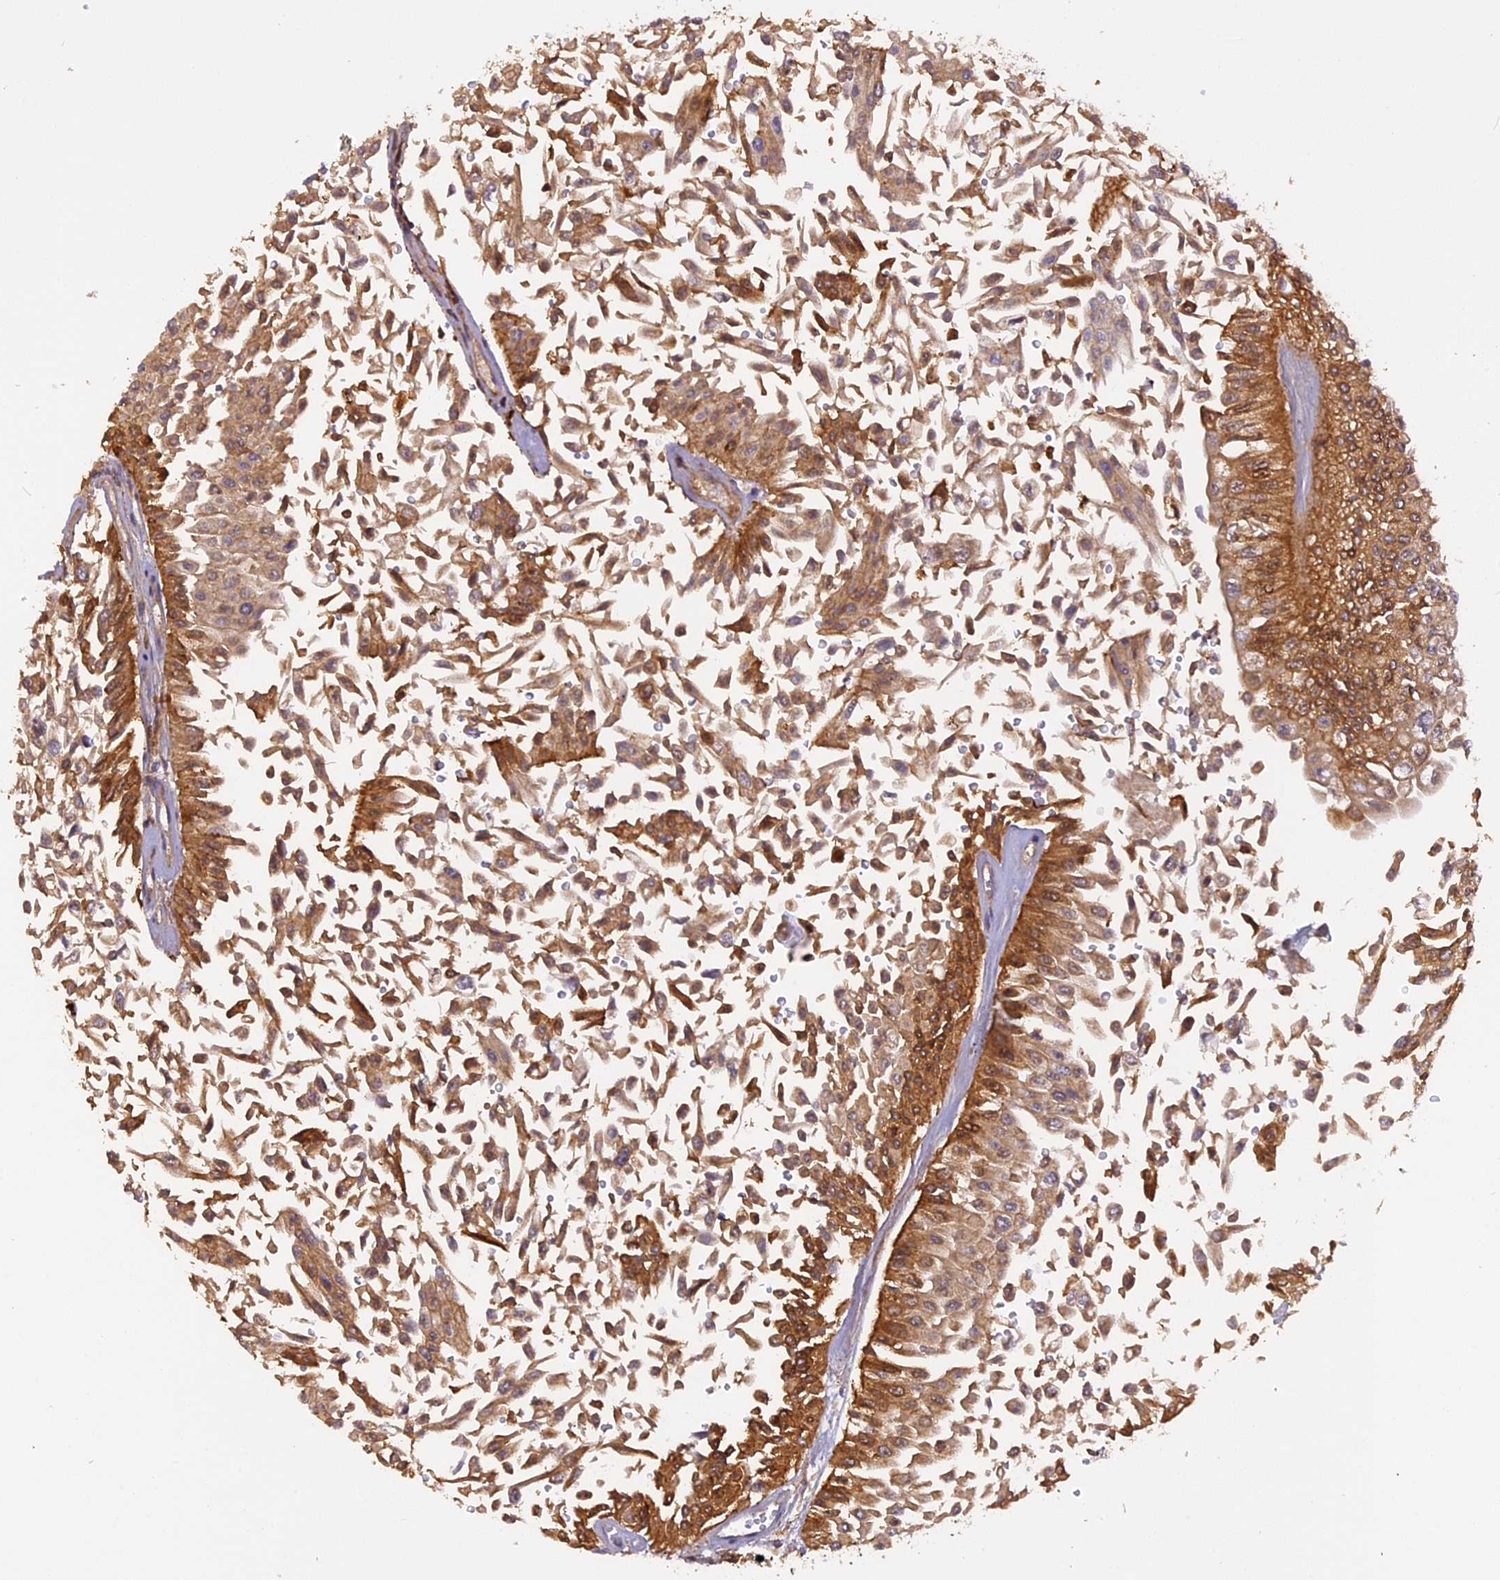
{"staining": {"intensity": "moderate", "quantity": ">75%", "location": "cytoplasmic/membranous"}, "tissue": "urothelial cancer", "cell_type": "Tumor cells", "image_type": "cancer", "snomed": [{"axis": "morphology", "description": "Urothelial carcinoma, Low grade"}, {"axis": "topography", "description": "Urinary bladder"}], "caption": "A micrograph showing moderate cytoplasmic/membranous staining in about >75% of tumor cells in urothelial carcinoma (low-grade), as visualized by brown immunohistochemical staining.", "gene": "STOML1", "patient": {"sex": "male", "age": 67}}